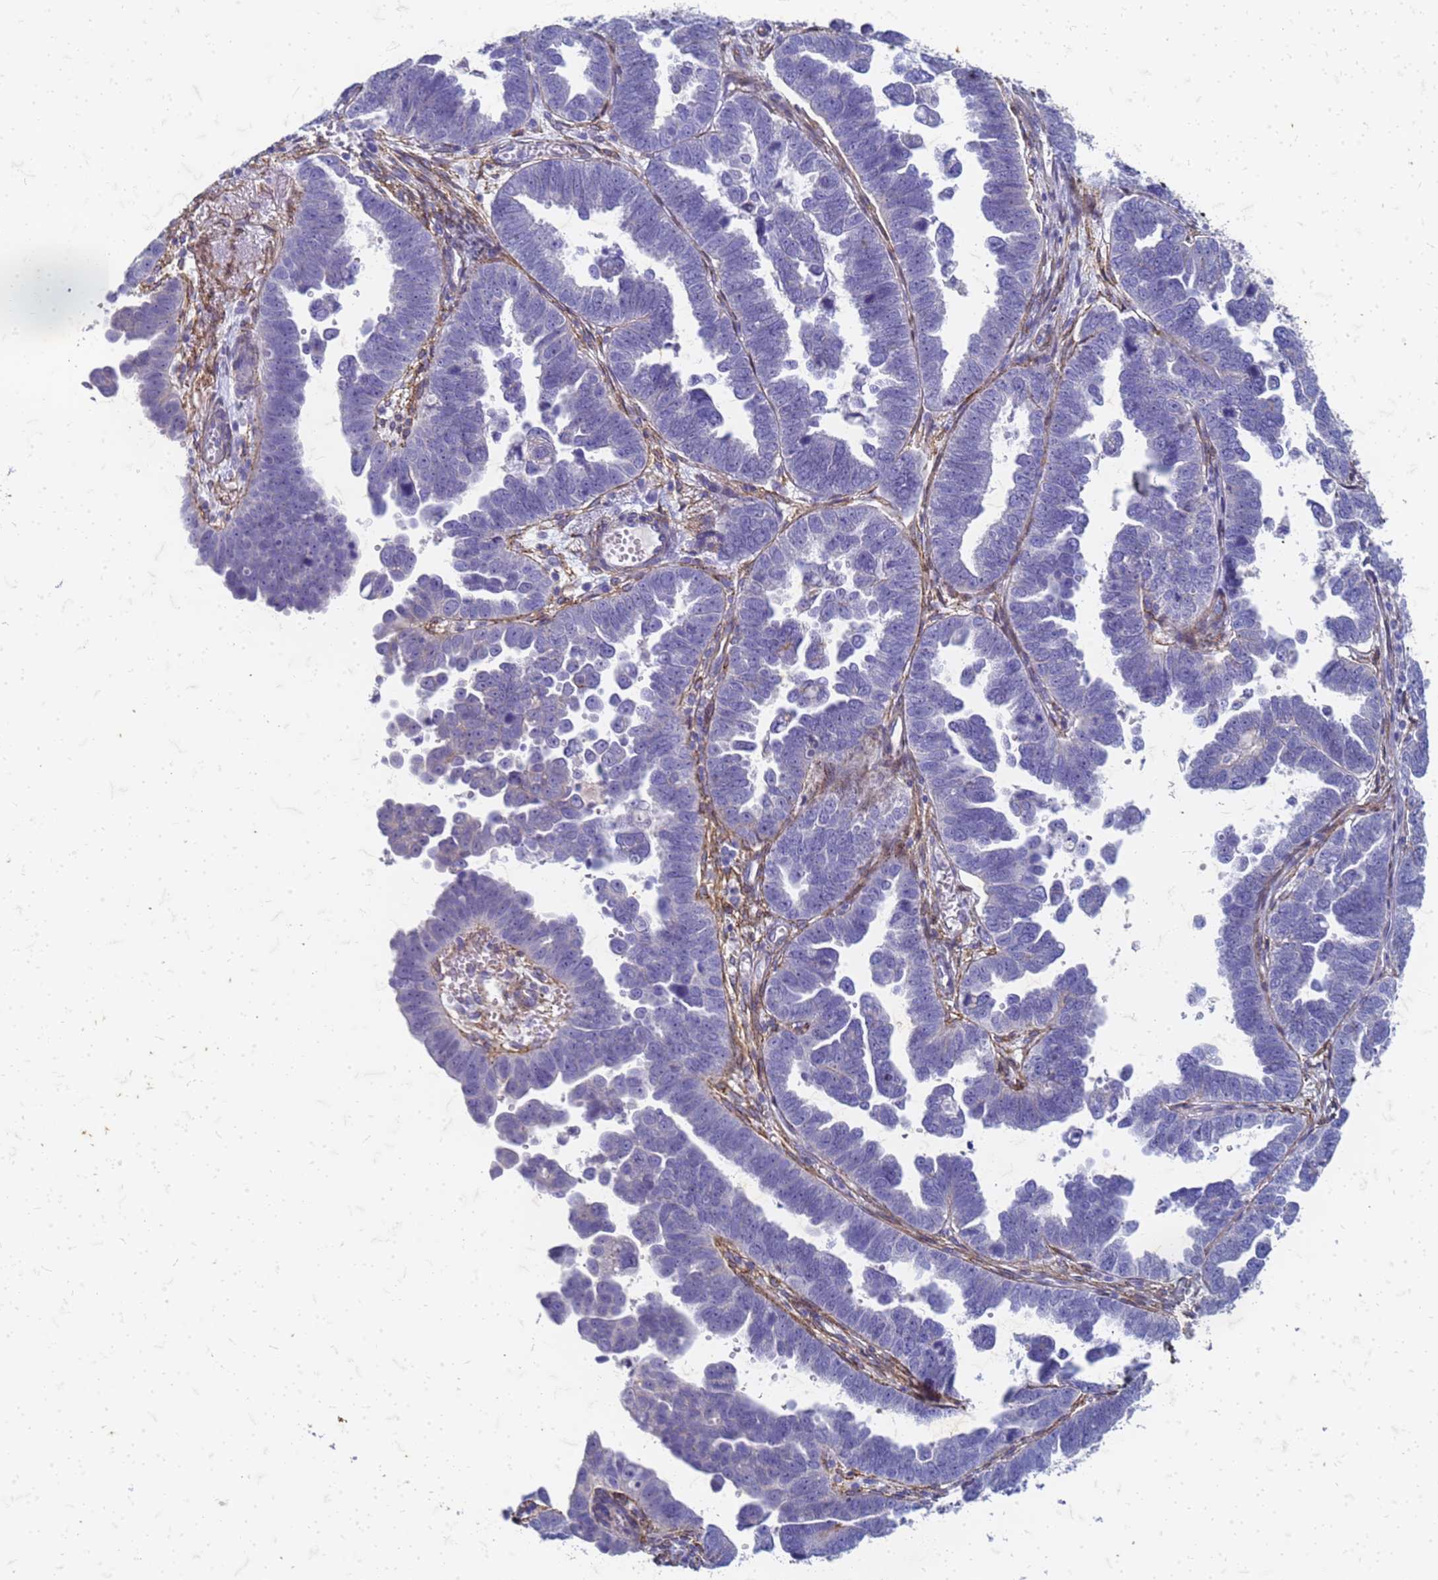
{"staining": {"intensity": "negative", "quantity": "none", "location": "none"}, "tissue": "endometrial cancer", "cell_type": "Tumor cells", "image_type": "cancer", "snomed": [{"axis": "morphology", "description": "Adenocarcinoma, NOS"}, {"axis": "topography", "description": "Endometrium"}], "caption": "An immunohistochemistry image of adenocarcinoma (endometrial) is shown. There is no staining in tumor cells of adenocarcinoma (endometrial). The staining was performed using DAB to visualize the protein expression in brown, while the nuclei were stained in blue with hematoxylin (Magnification: 20x).", "gene": "TRIM64B", "patient": {"sex": "female", "age": 75}}